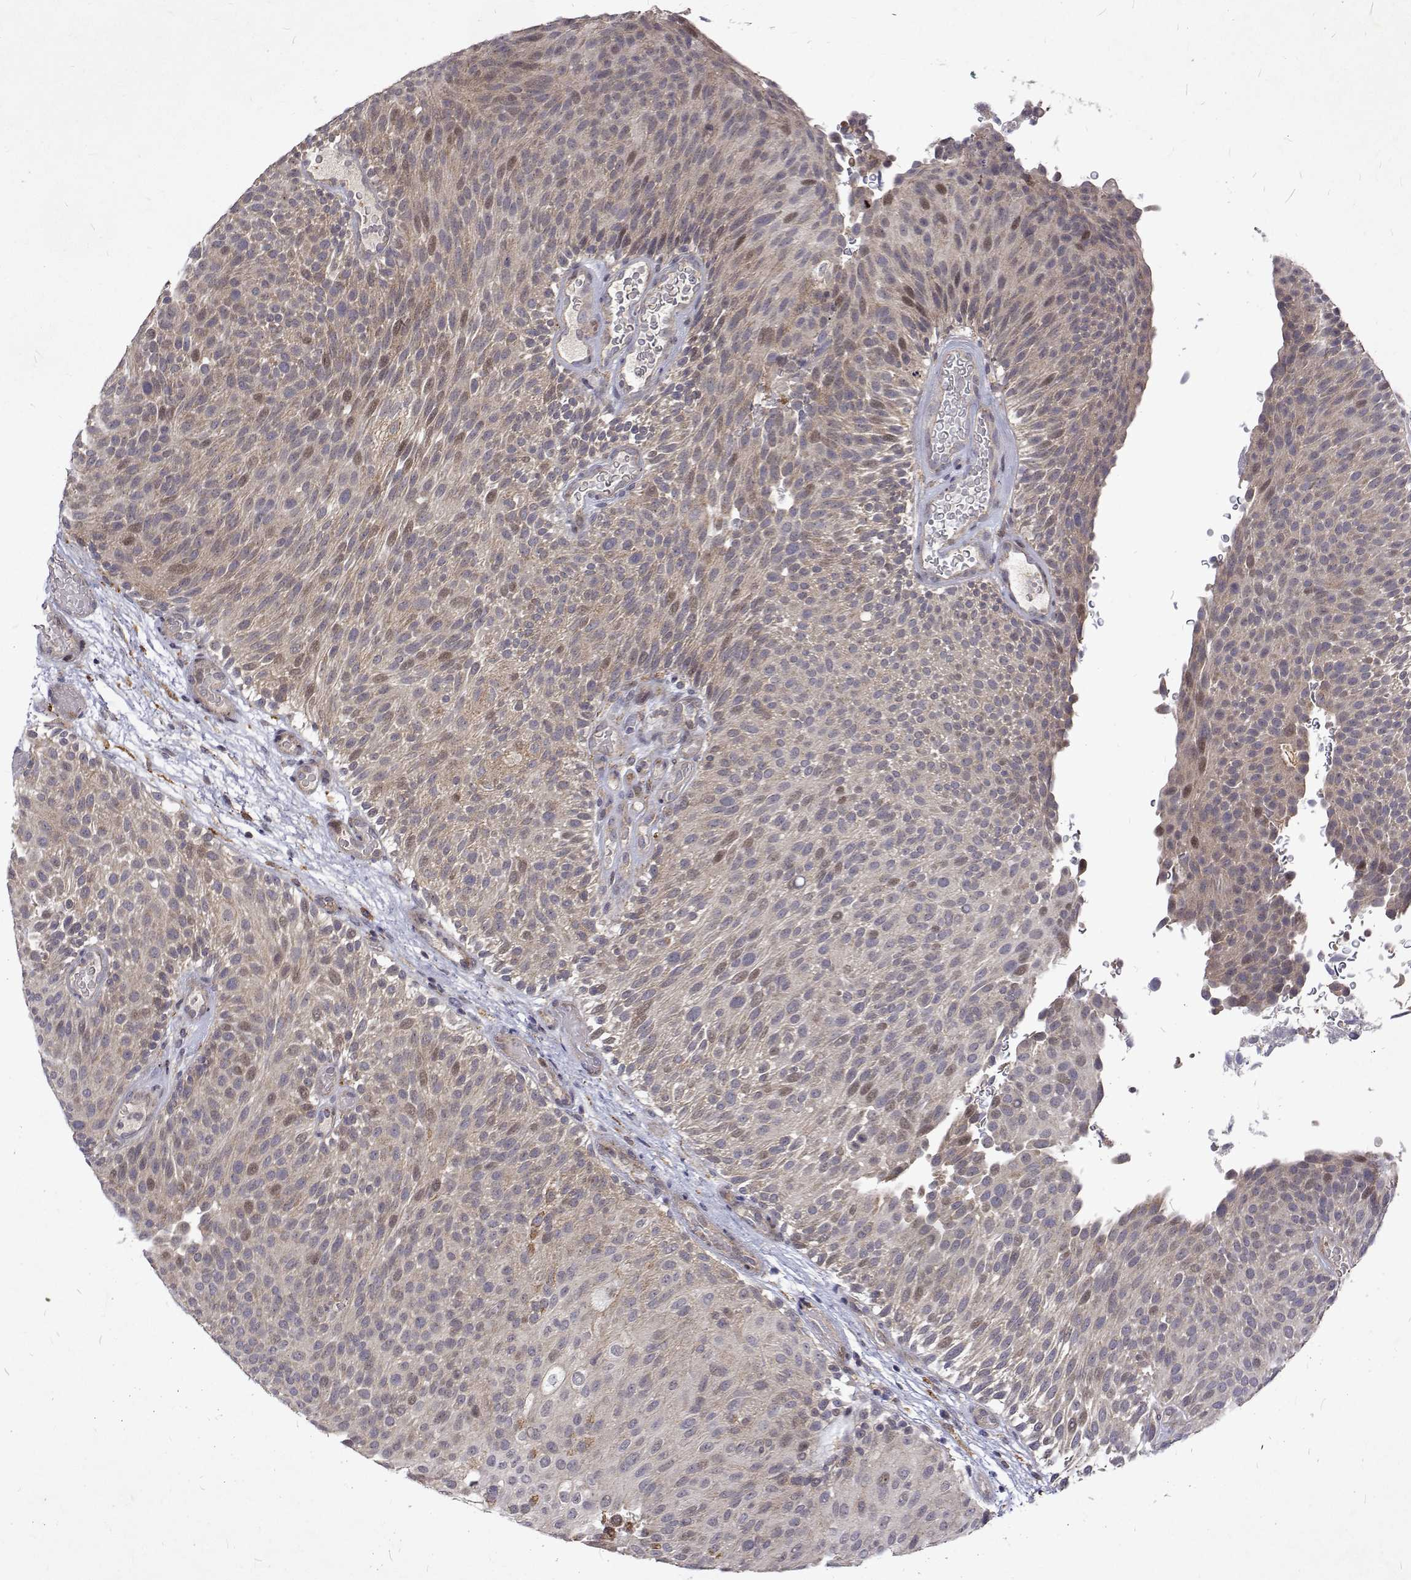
{"staining": {"intensity": "weak", "quantity": "25%-75%", "location": "cytoplasmic/membranous,nuclear"}, "tissue": "urothelial cancer", "cell_type": "Tumor cells", "image_type": "cancer", "snomed": [{"axis": "morphology", "description": "Urothelial carcinoma, Low grade"}, {"axis": "topography", "description": "Urinary bladder"}], "caption": "DAB (3,3'-diaminobenzidine) immunohistochemical staining of human urothelial carcinoma (low-grade) demonstrates weak cytoplasmic/membranous and nuclear protein expression in approximately 25%-75% of tumor cells. Immunohistochemistry stains the protein of interest in brown and the nuclei are stained blue.", "gene": "ALKBH8", "patient": {"sex": "male", "age": 78}}